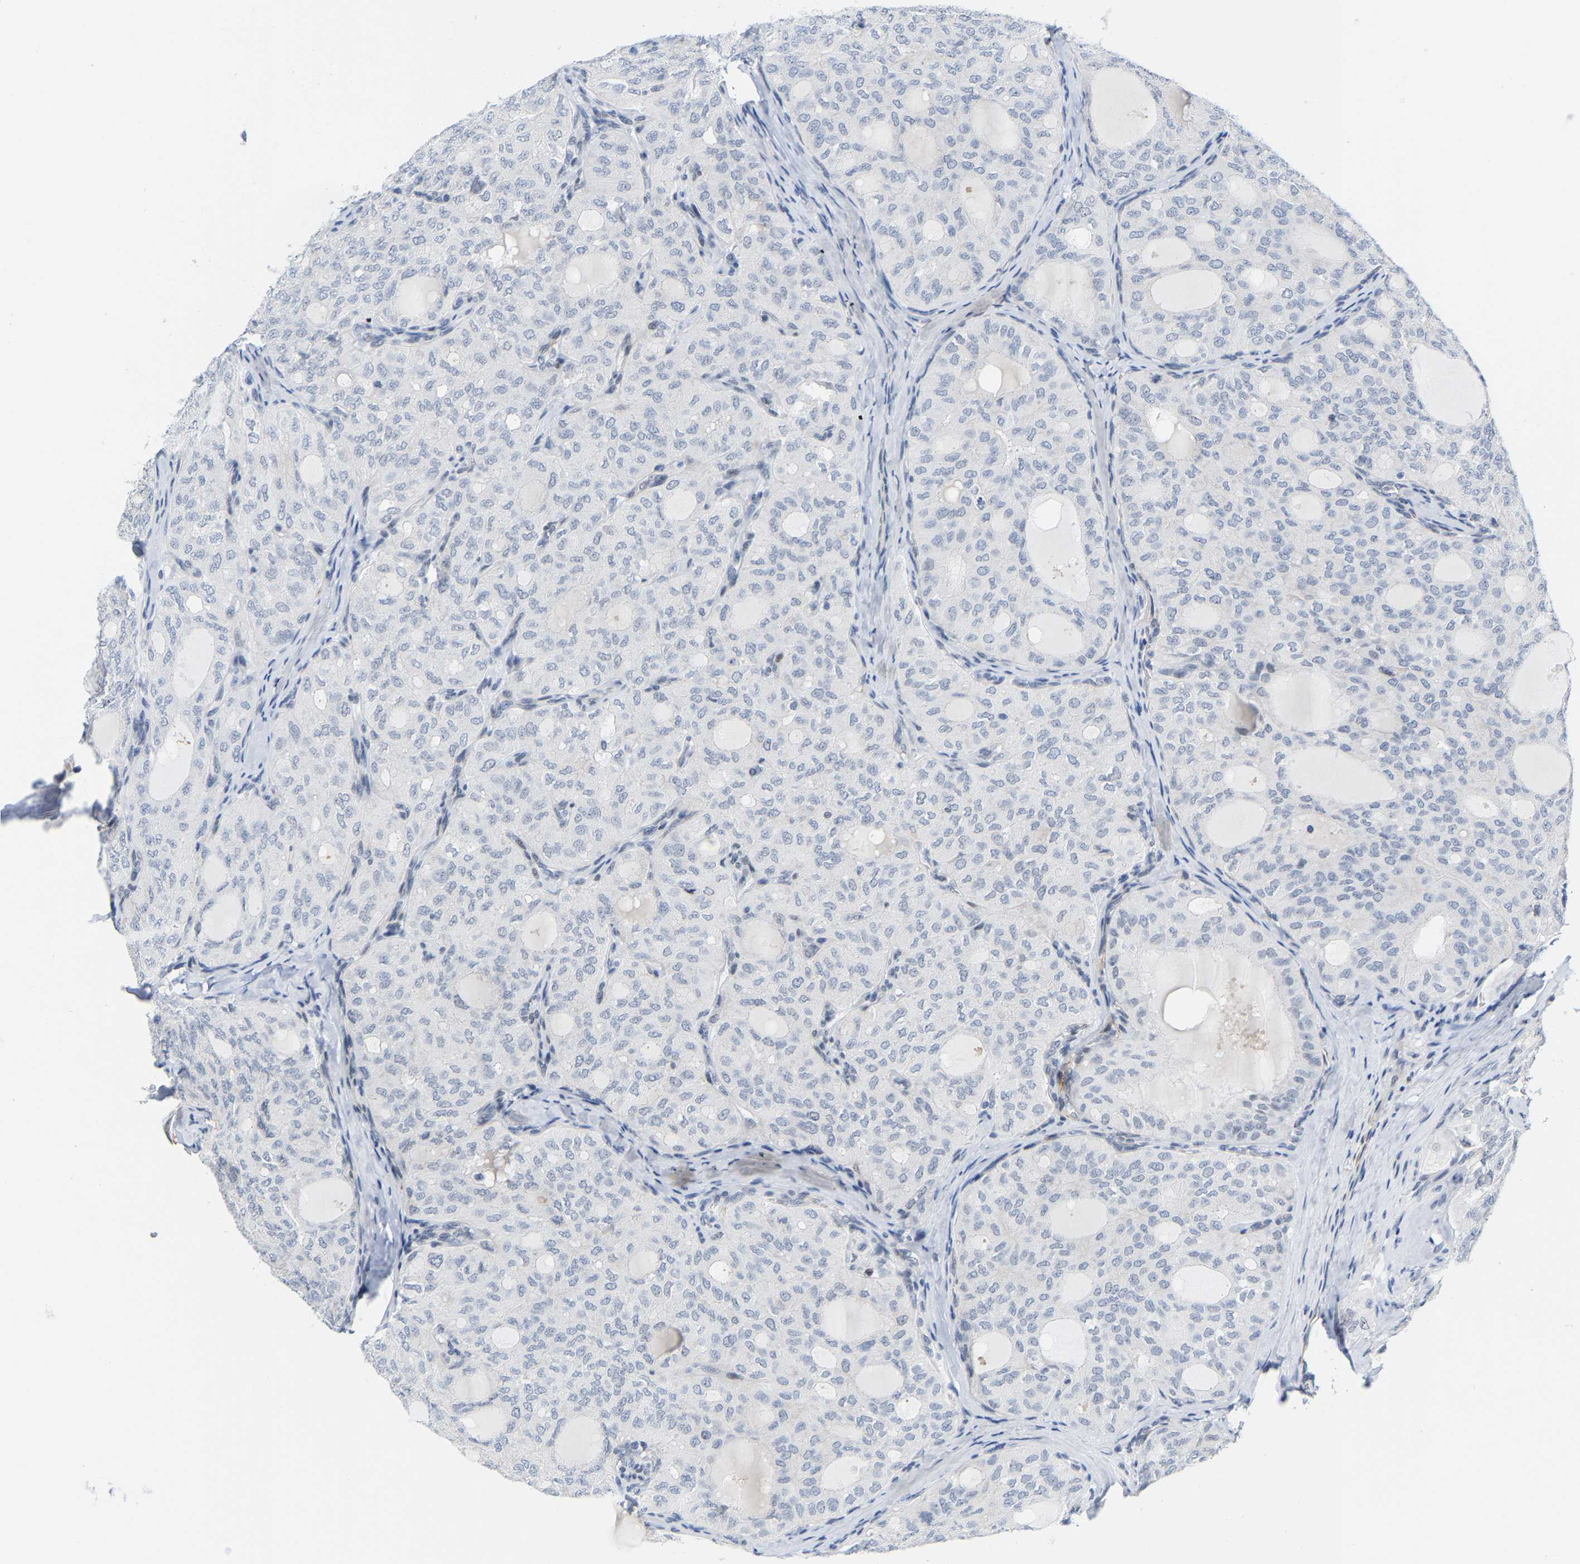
{"staining": {"intensity": "negative", "quantity": "none", "location": "none"}, "tissue": "thyroid cancer", "cell_type": "Tumor cells", "image_type": "cancer", "snomed": [{"axis": "morphology", "description": "Follicular adenoma carcinoma, NOS"}, {"axis": "topography", "description": "Thyroid gland"}], "caption": "IHC image of neoplastic tissue: thyroid cancer (follicular adenoma carcinoma) stained with DAB exhibits no significant protein positivity in tumor cells. The staining was performed using DAB to visualize the protein expression in brown, while the nuclei were stained in blue with hematoxylin (Magnification: 20x).", "gene": "FAM180A", "patient": {"sex": "male", "age": 75}}